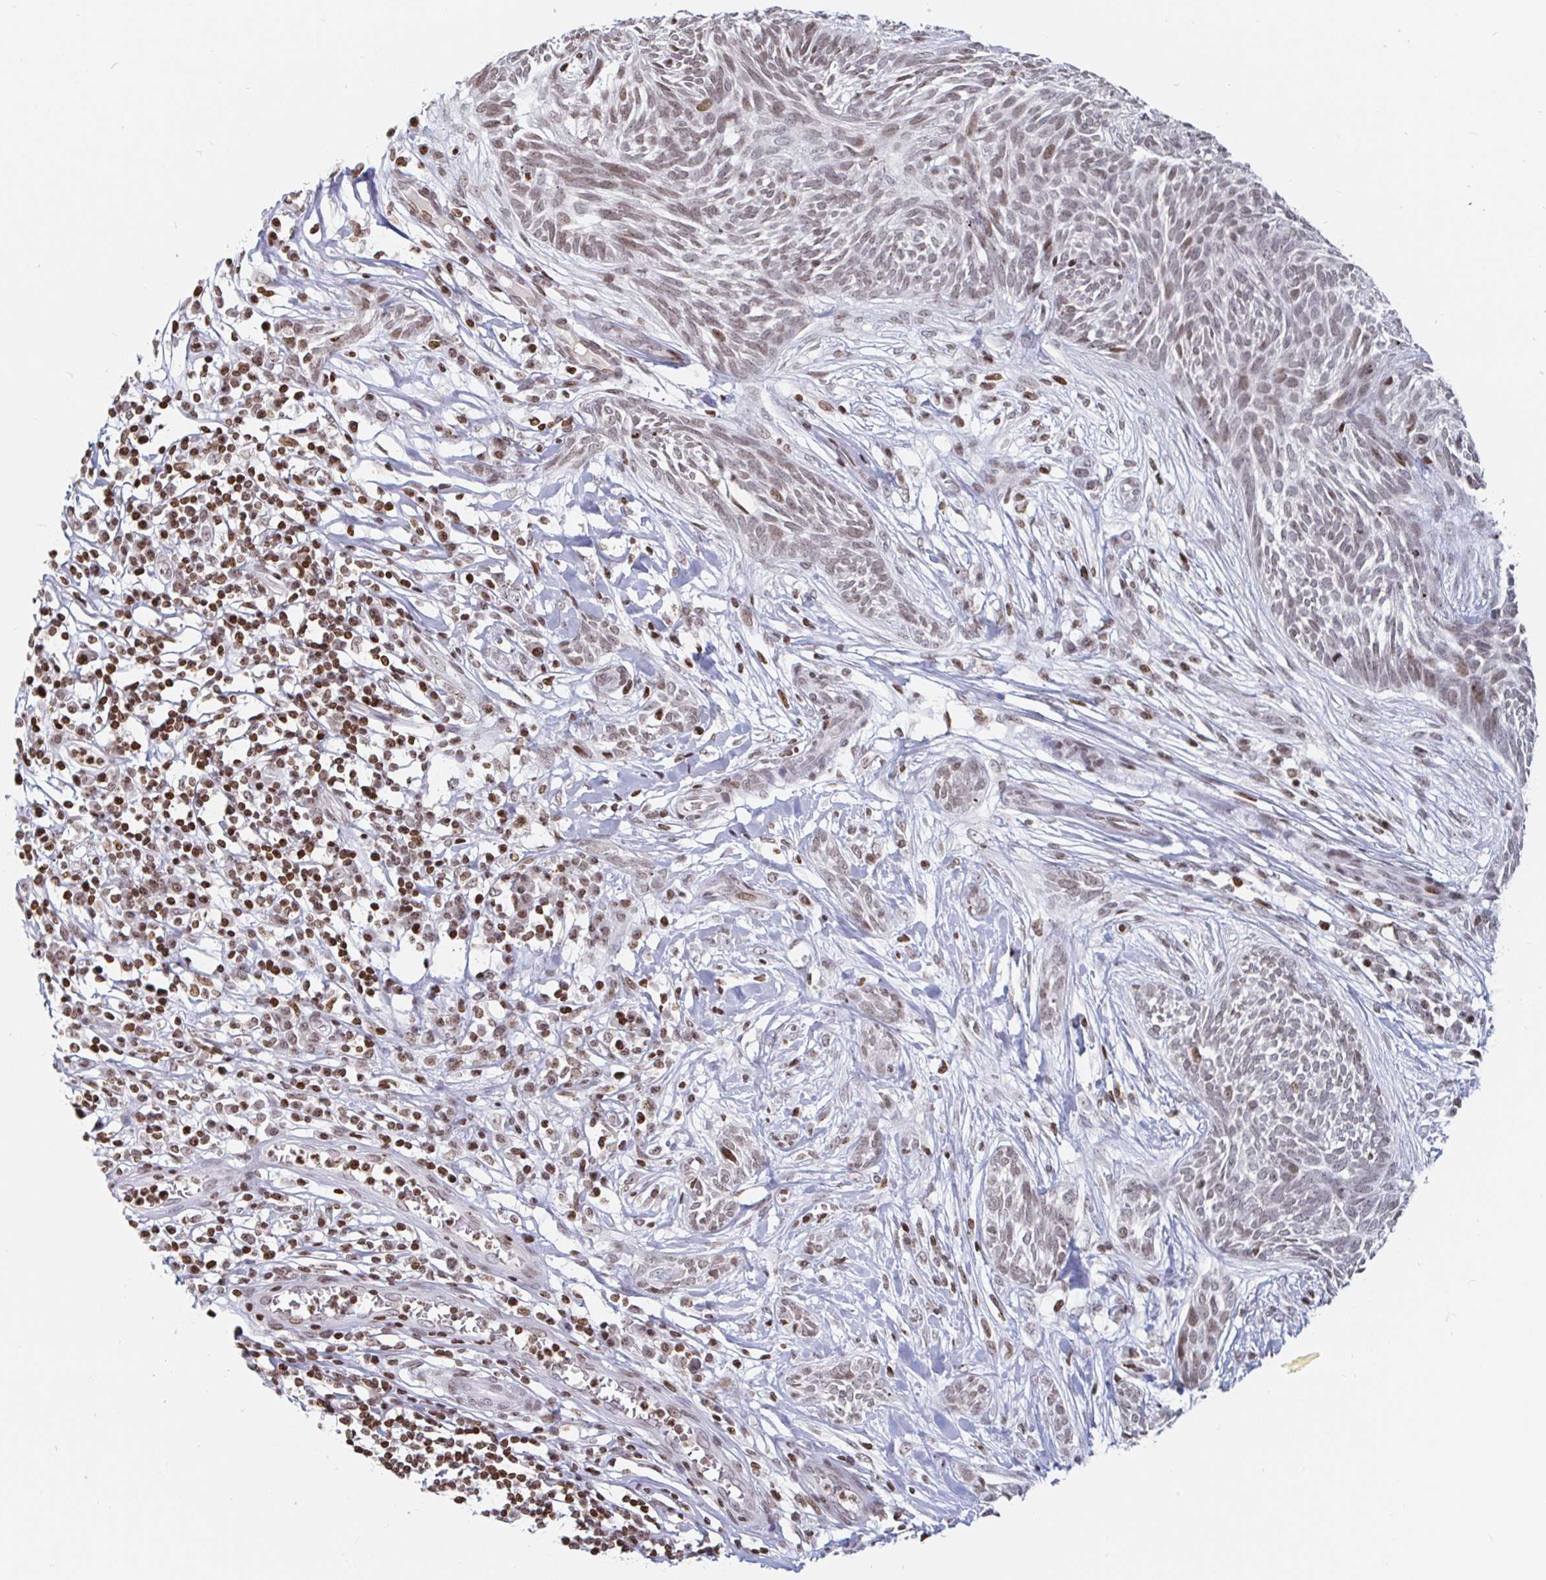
{"staining": {"intensity": "weak", "quantity": ">75%", "location": "nuclear"}, "tissue": "skin cancer", "cell_type": "Tumor cells", "image_type": "cancer", "snomed": [{"axis": "morphology", "description": "Basal cell carcinoma"}, {"axis": "topography", "description": "Skin"}, {"axis": "topography", "description": "Skin, foot"}], "caption": "Weak nuclear expression for a protein is seen in about >75% of tumor cells of basal cell carcinoma (skin) using immunohistochemistry.", "gene": "HOXC10", "patient": {"sex": "female", "age": 86}}